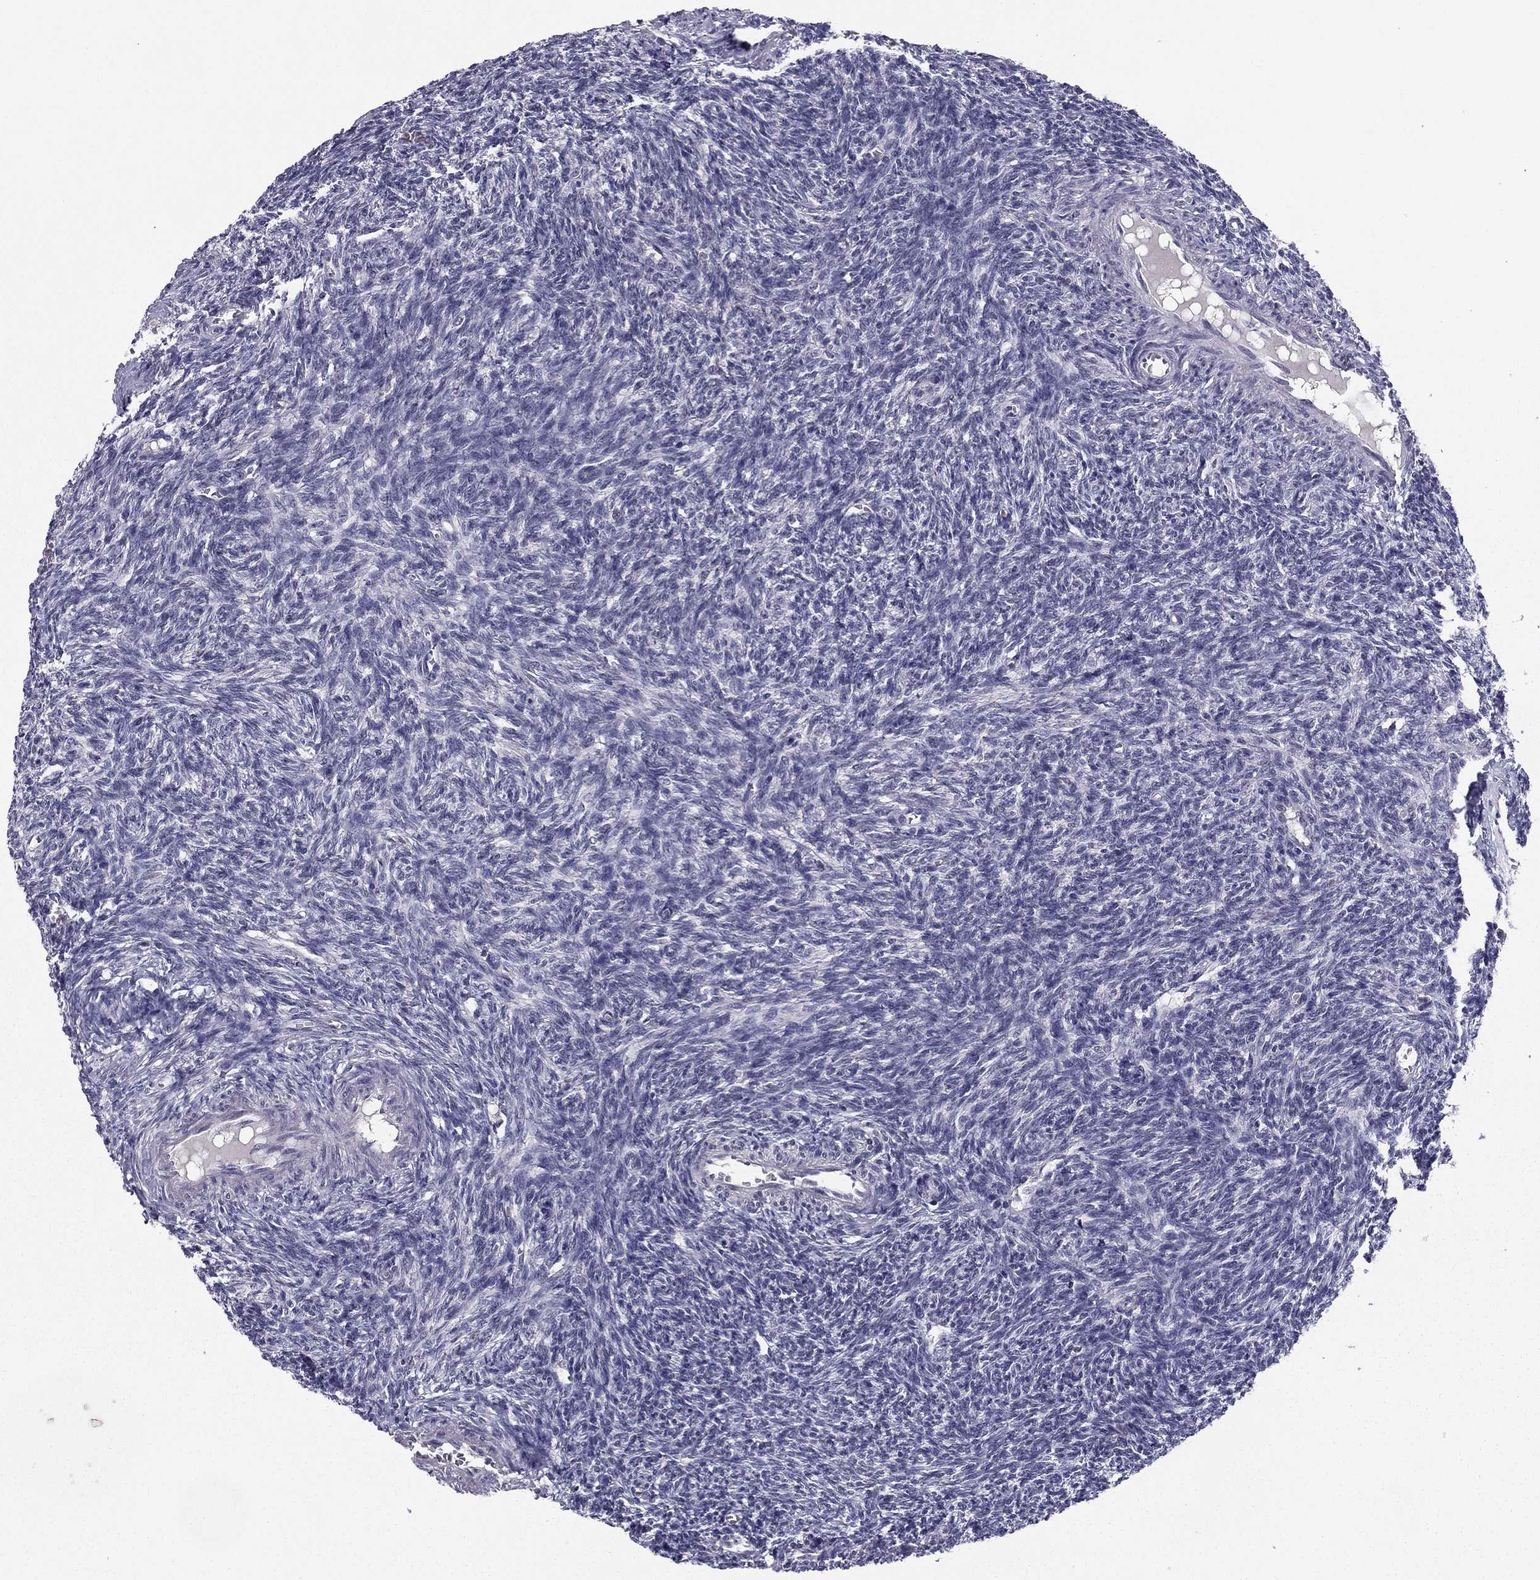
{"staining": {"intensity": "negative", "quantity": "none", "location": "none"}, "tissue": "ovary", "cell_type": "Ovarian stroma cells", "image_type": "normal", "snomed": [{"axis": "morphology", "description": "Normal tissue, NOS"}, {"axis": "topography", "description": "Ovary"}], "caption": "IHC micrograph of unremarkable human ovary stained for a protein (brown), which shows no staining in ovarian stroma cells.", "gene": "HCN1", "patient": {"sex": "female", "age": 27}}